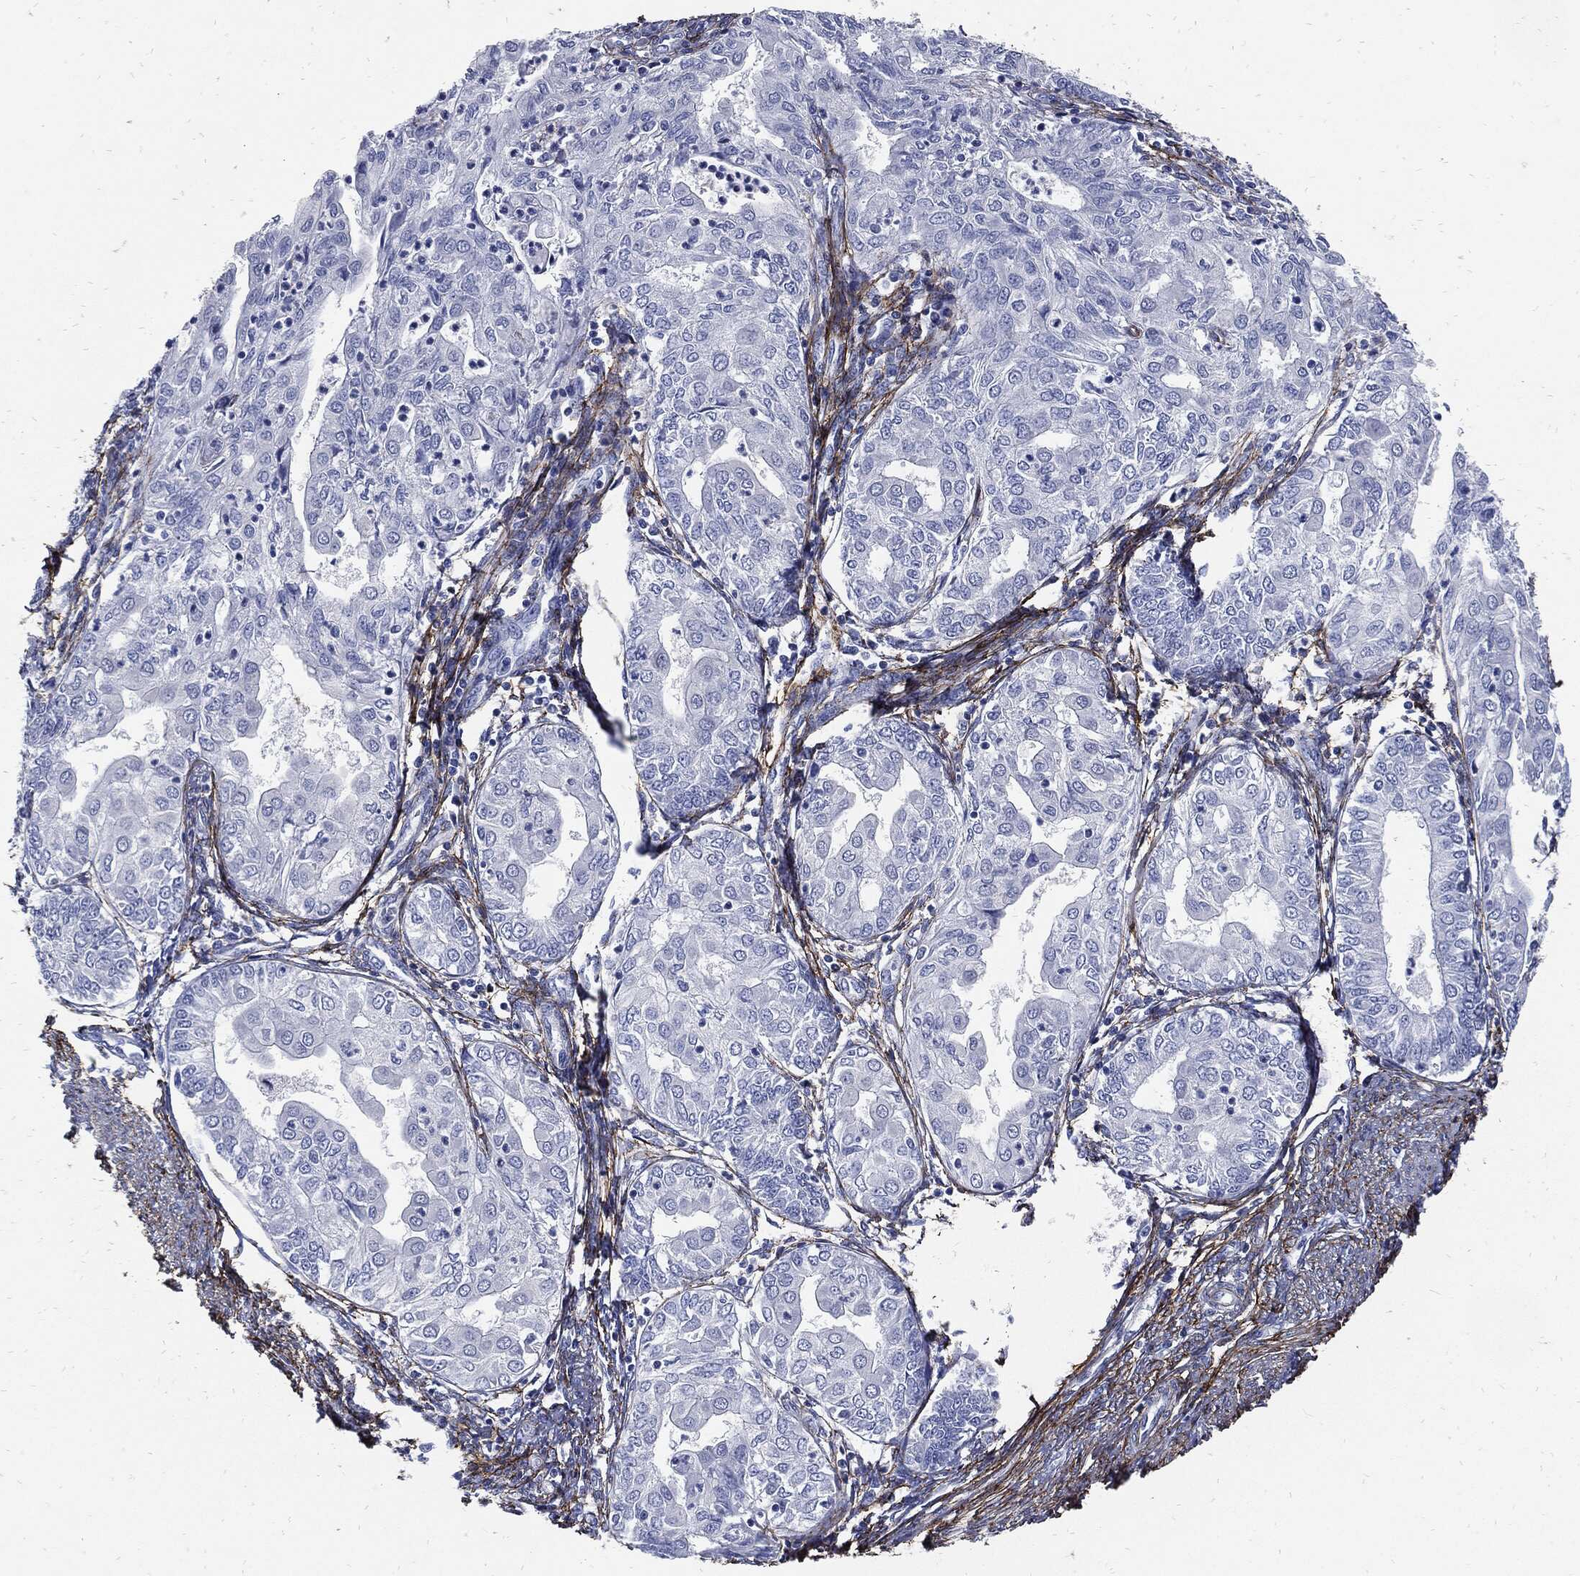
{"staining": {"intensity": "negative", "quantity": "none", "location": "none"}, "tissue": "endometrial cancer", "cell_type": "Tumor cells", "image_type": "cancer", "snomed": [{"axis": "morphology", "description": "Adenocarcinoma, NOS"}, {"axis": "topography", "description": "Endometrium"}], "caption": "This is an immunohistochemistry histopathology image of adenocarcinoma (endometrial). There is no staining in tumor cells.", "gene": "FBN1", "patient": {"sex": "female", "age": 68}}